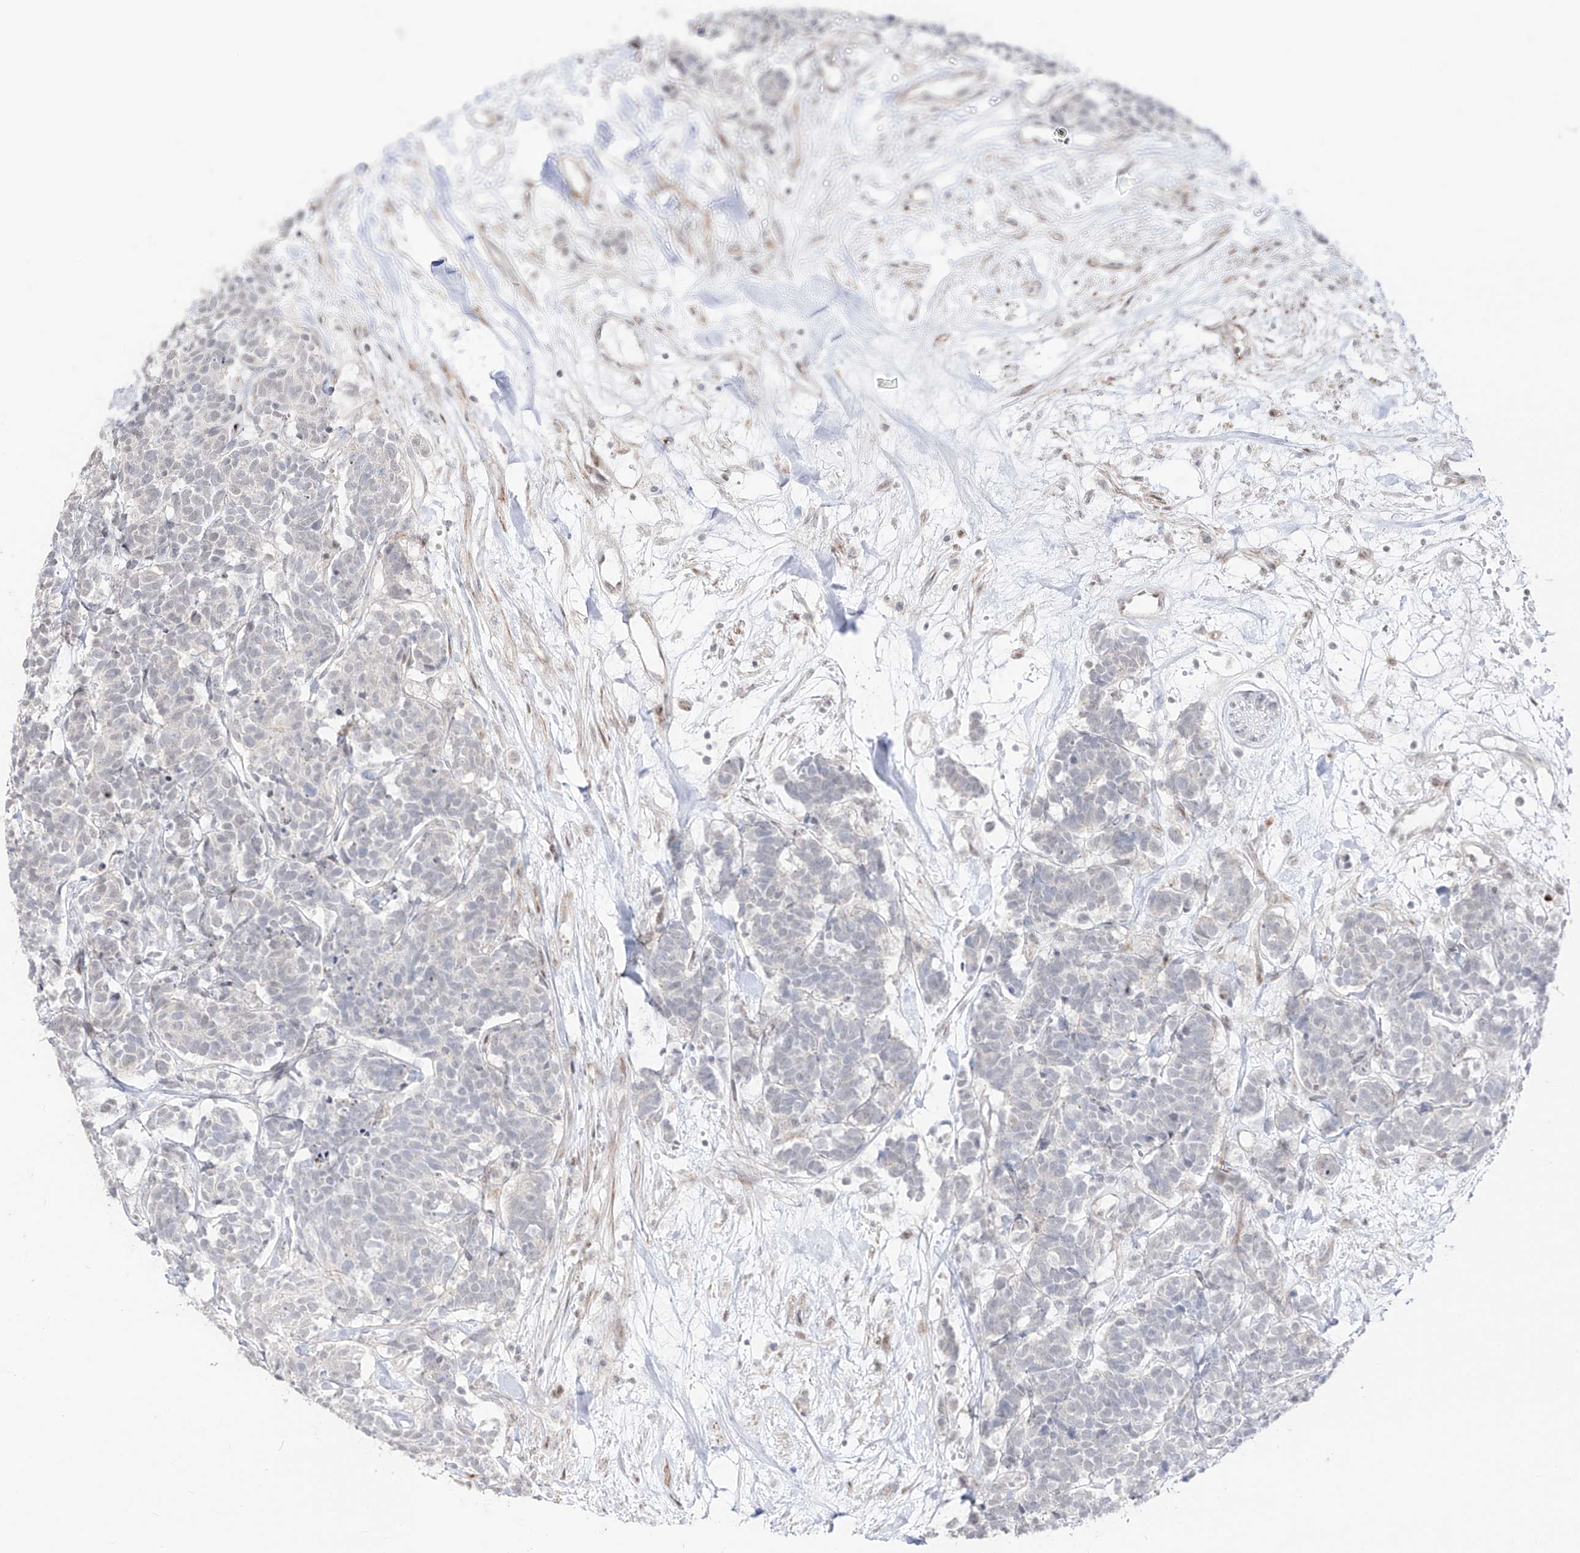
{"staining": {"intensity": "negative", "quantity": "none", "location": "none"}, "tissue": "carcinoid", "cell_type": "Tumor cells", "image_type": "cancer", "snomed": [{"axis": "morphology", "description": "Carcinoma, NOS"}, {"axis": "morphology", "description": "Carcinoid, malignant, NOS"}, {"axis": "topography", "description": "Urinary bladder"}], "caption": "A high-resolution photomicrograph shows immunohistochemistry staining of carcinoid (malignant), which exhibits no significant expression in tumor cells. The staining was performed using DAB to visualize the protein expression in brown, while the nuclei were stained in blue with hematoxylin (Magnification: 20x).", "gene": "ZNF180", "patient": {"sex": "male", "age": 57}}